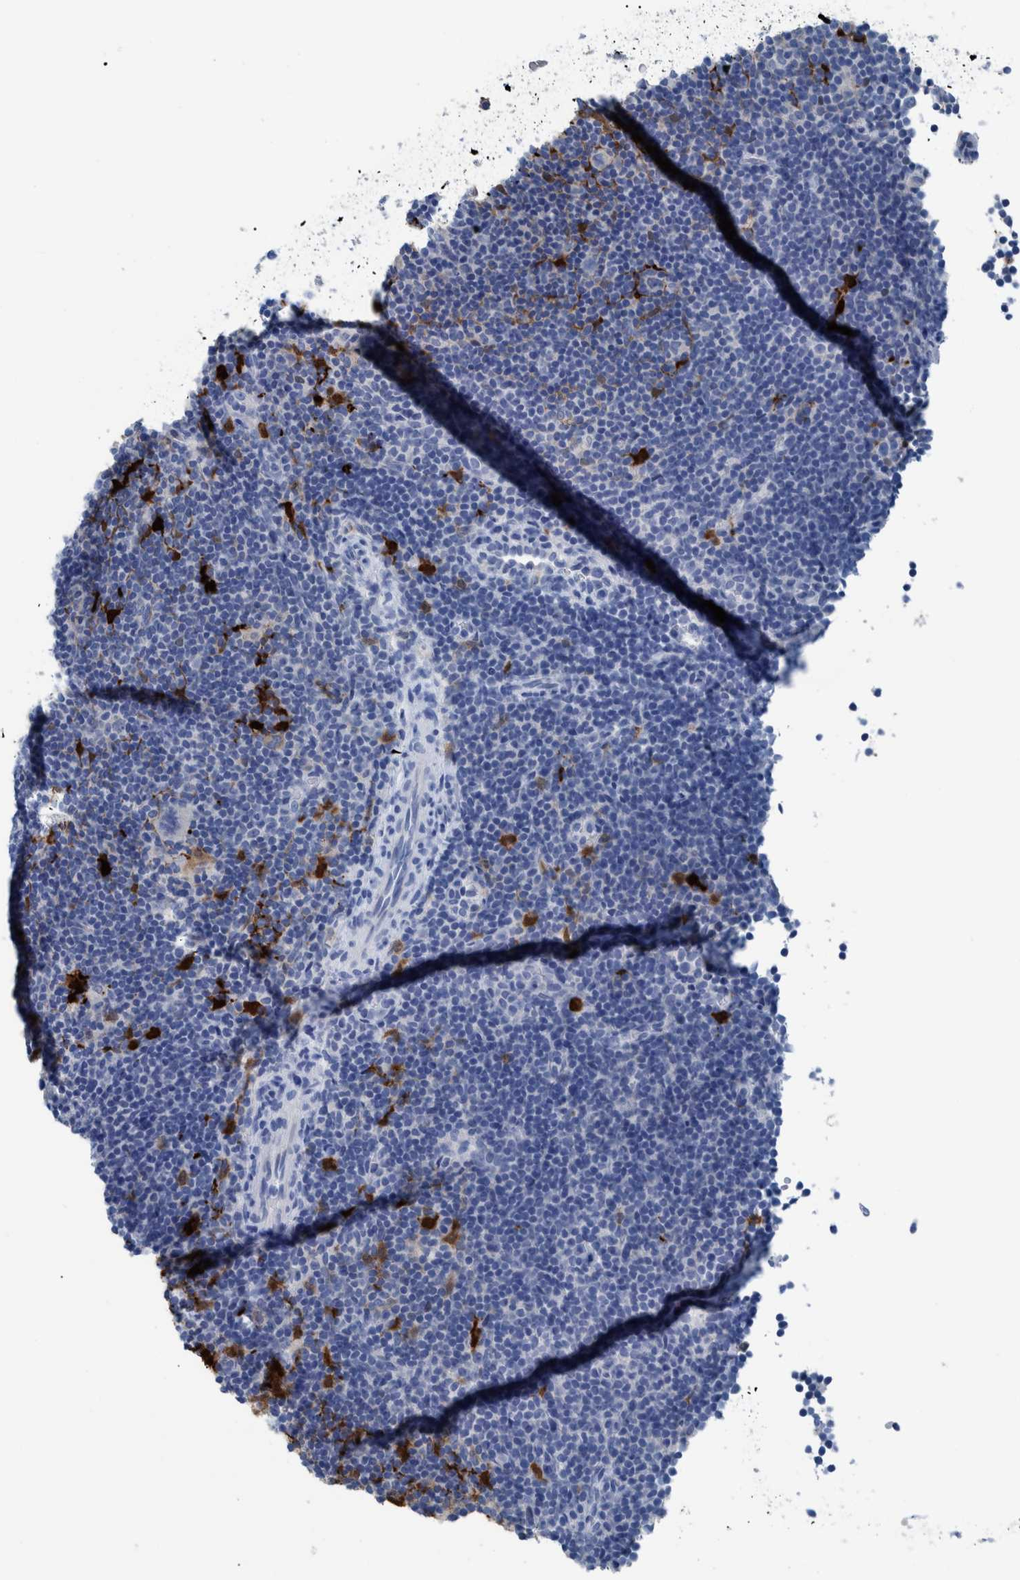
{"staining": {"intensity": "negative", "quantity": "none", "location": "none"}, "tissue": "lymphoma", "cell_type": "Tumor cells", "image_type": "cancer", "snomed": [{"axis": "morphology", "description": "Hodgkin's disease, NOS"}, {"axis": "topography", "description": "Lymph node"}], "caption": "This is an immunohistochemistry histopathology image of lymphoma. There is no positivity in tumor cells.", "gene": "IDO1", "patient": {"sex": "female", "age": 57}}